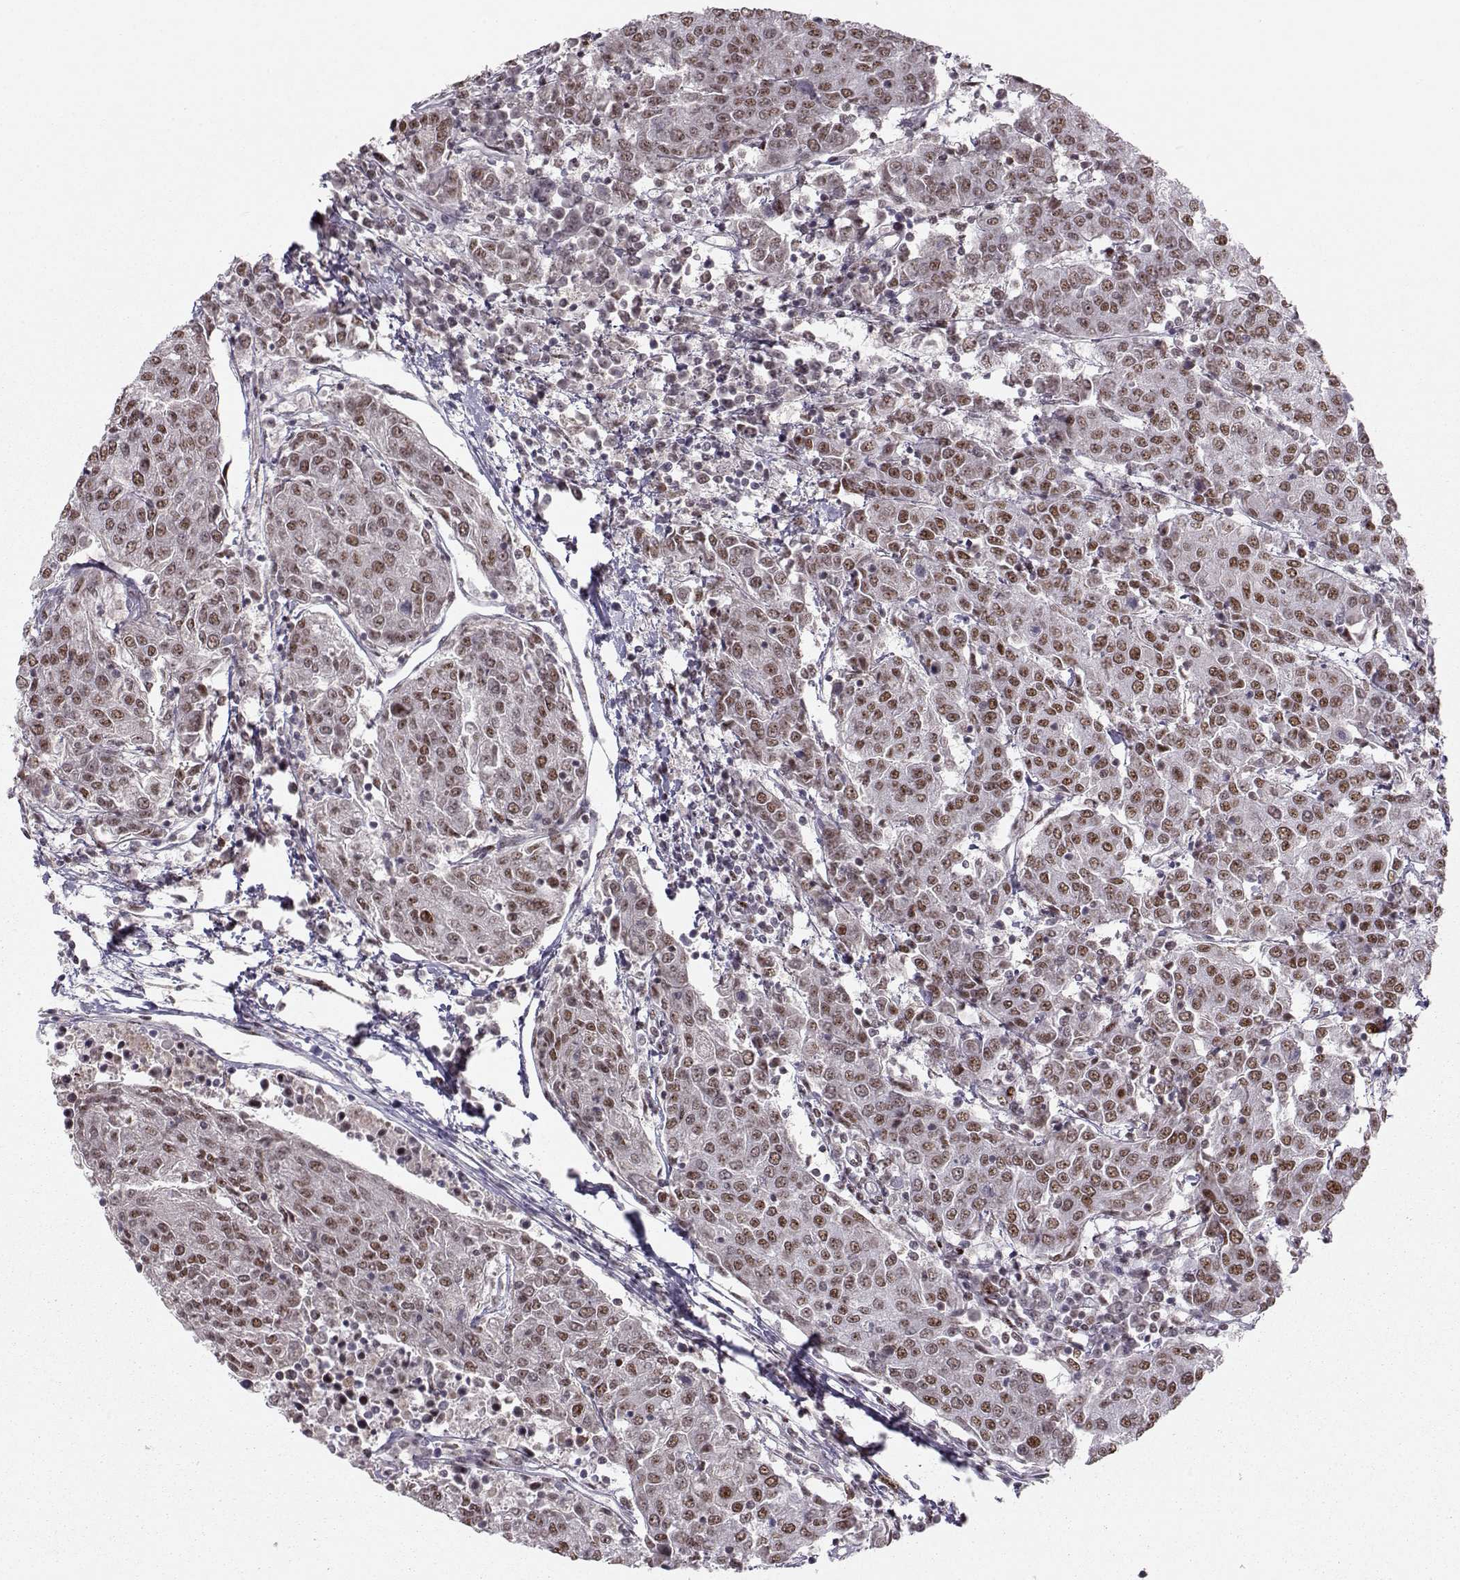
{"staining": {"intensity": "moderate", "quantity": ">75%", "location": "nuclear"}, "tissue": "urothelial cancer", "cell_type": "Tumor cells", "image_type": "cancer", "snomed": [{"axis": "morphology", "description": "Urothelial carcinoma, High grade"}, {"axis": "topography", "description": "Urinary bladder"}], "caption": "Protein staining of urothelial carcinoma (high-grade) tissue shows moderate nuclear expression in approximately >75% of tumor cells.", "gene": "SNAPC2", "patient": {"sex": "female", "age": 85}}